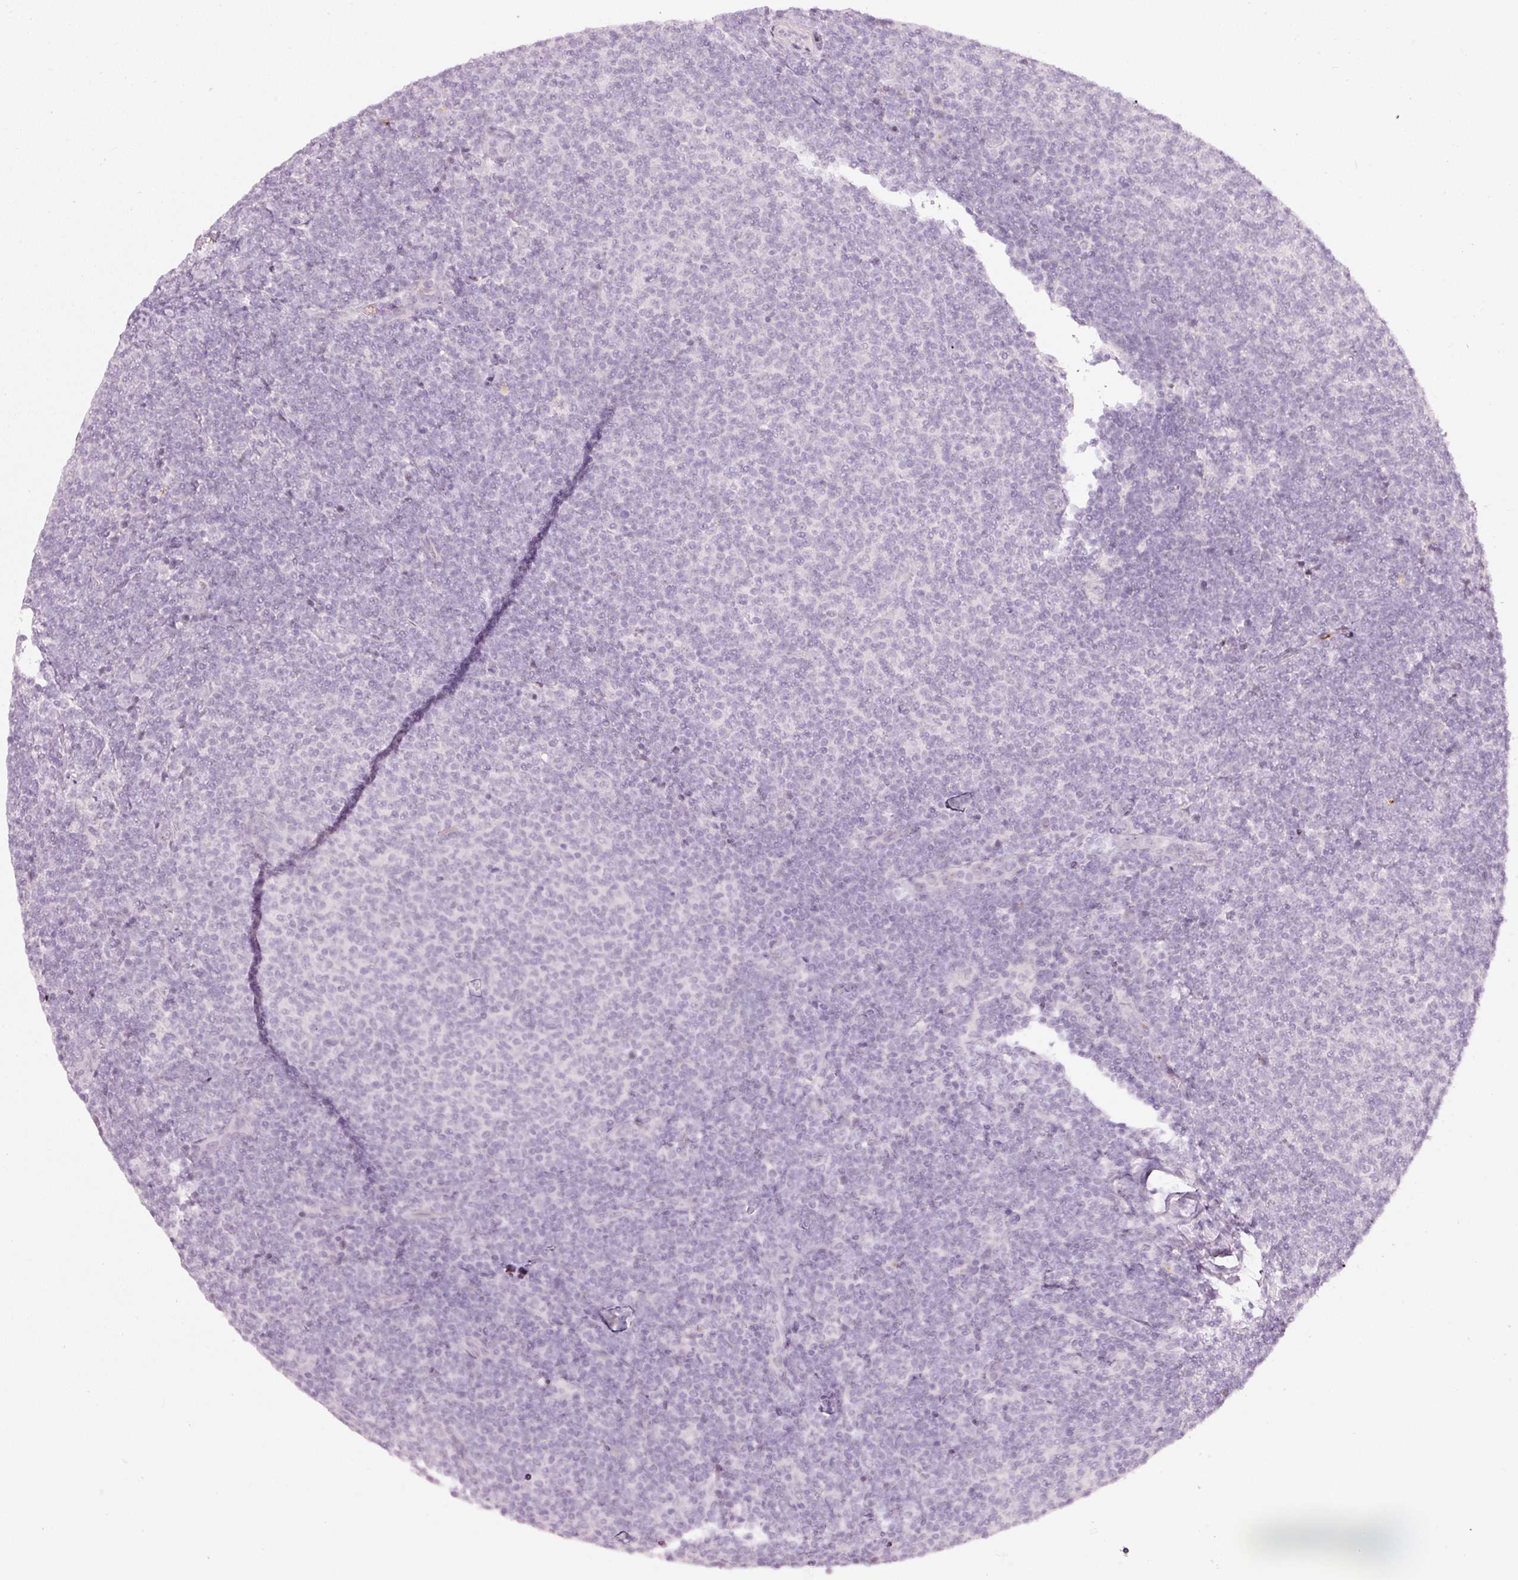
{"staining": {"intensity": "negative", "quantity": "none", "location": "none"}, "tissue": "lymphoma", "cell_type": "Tumor cells", "image_type": "cancer", "snomed": [{"axis": "morphology", "description": "Malignant lymphoma, non-Hodgkin's type, Low grade"}, {"axis": "topography", "description": "Lymph node"}], "caption": "Tumor cells show no significant expression in lymphoma.", "gene": "LECT2", "patient": {"sex": "male", "age": 66}}